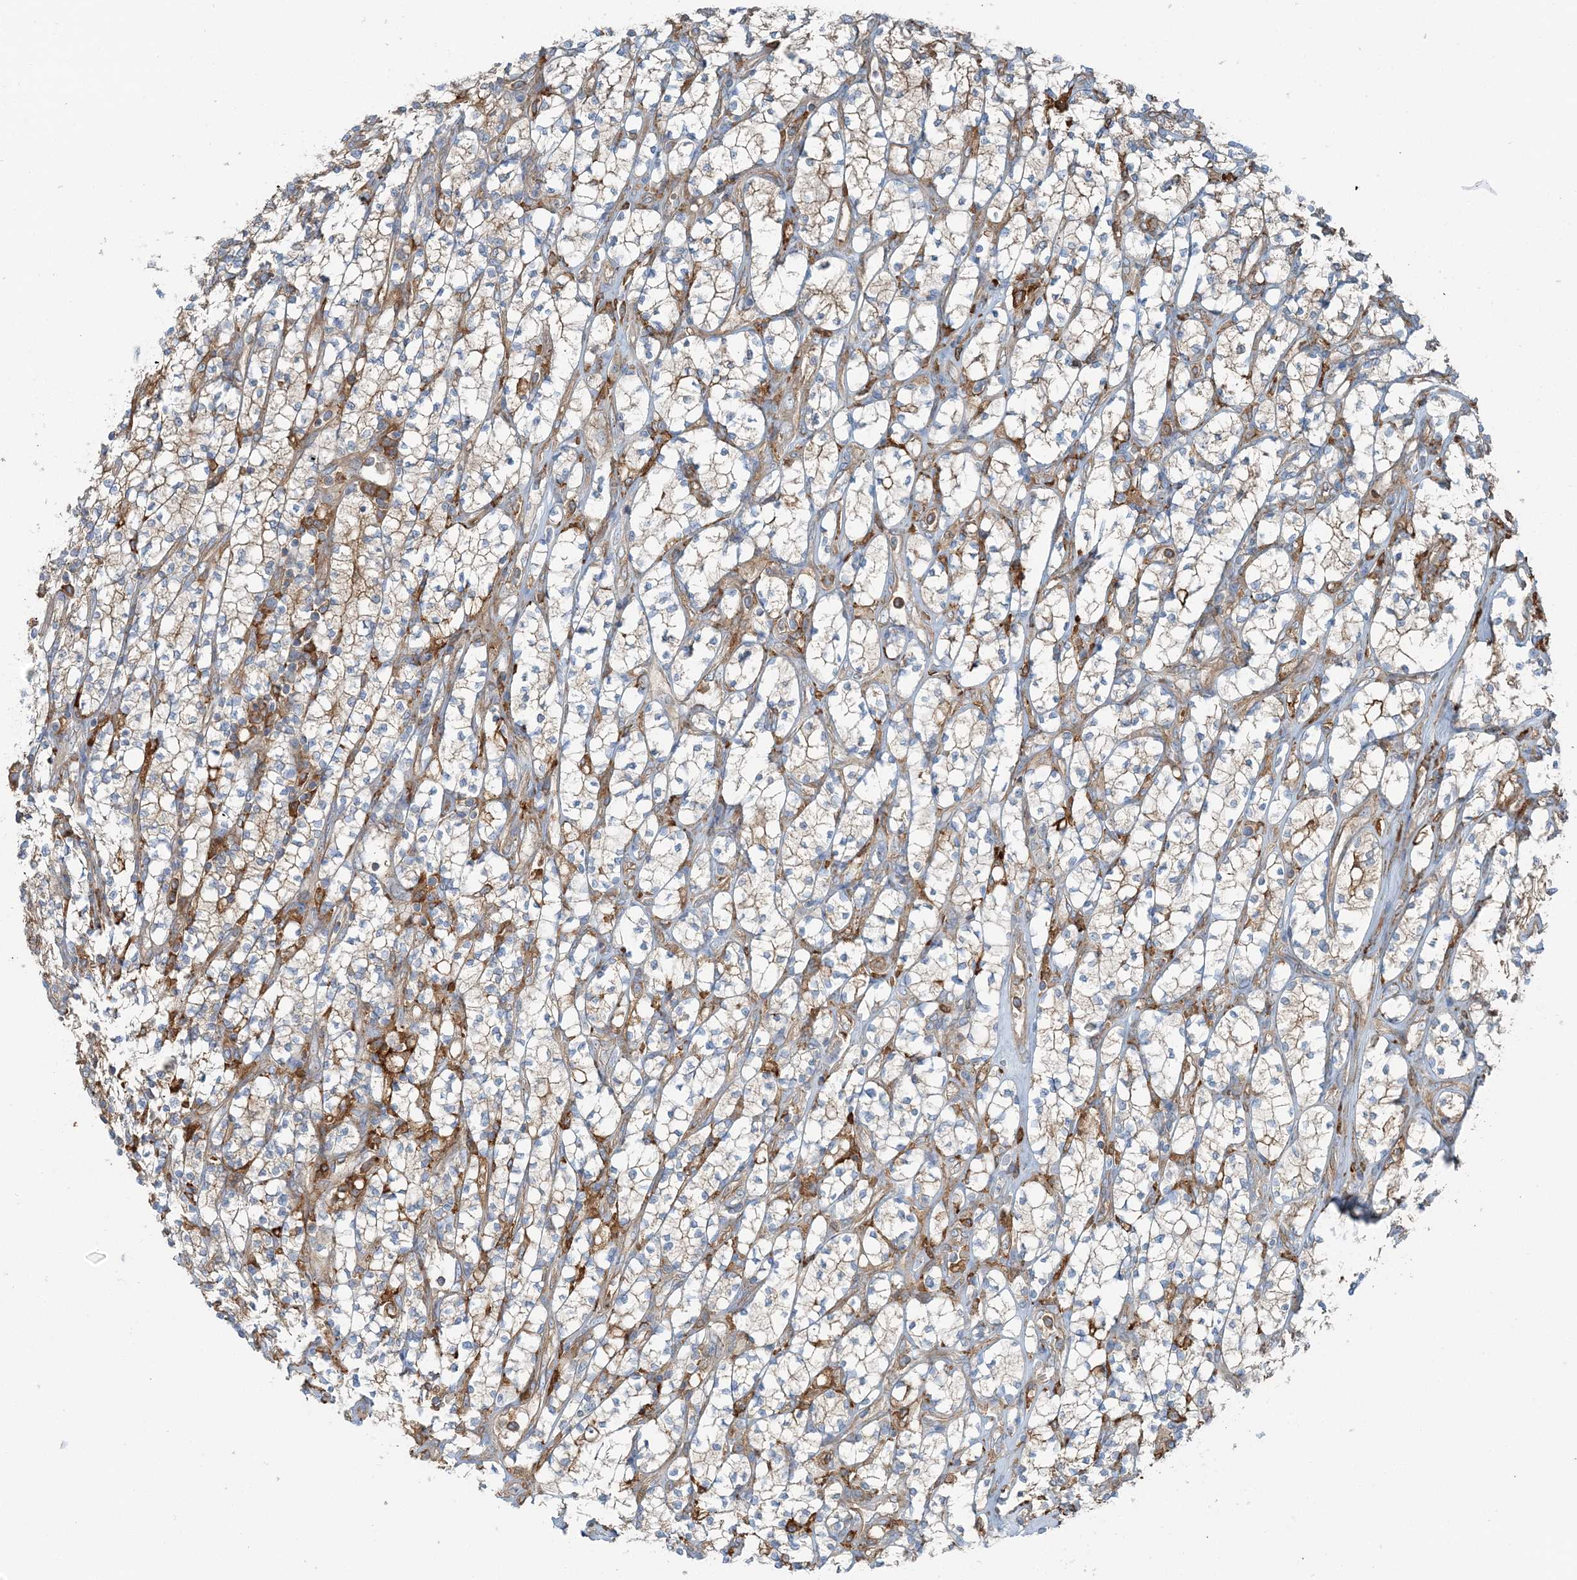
{"staining": {"intensity": "moderate", "quantity": ">75%", "location": "cytoplasmic/membranous"}, "tissue": "renal cancer", "cell_type": "Tumor cells", "image_type": "cancer", "snomed": [{"axis": "morphology", "description": "Adenocarcinoma, NOS"}, {"axis": "topography", "description": "Kidney"}], "caption": "Immunohistochemical staining of human renal adenocarcinoma shows moderate cytoplasmic/membranous protein positivity in approximately >75% of tumor cells. Ihc stains the protein in brown and the nuclei are stained blue.", "gene": "SNX2", "patient": {"sex": "male", "age": 77}}